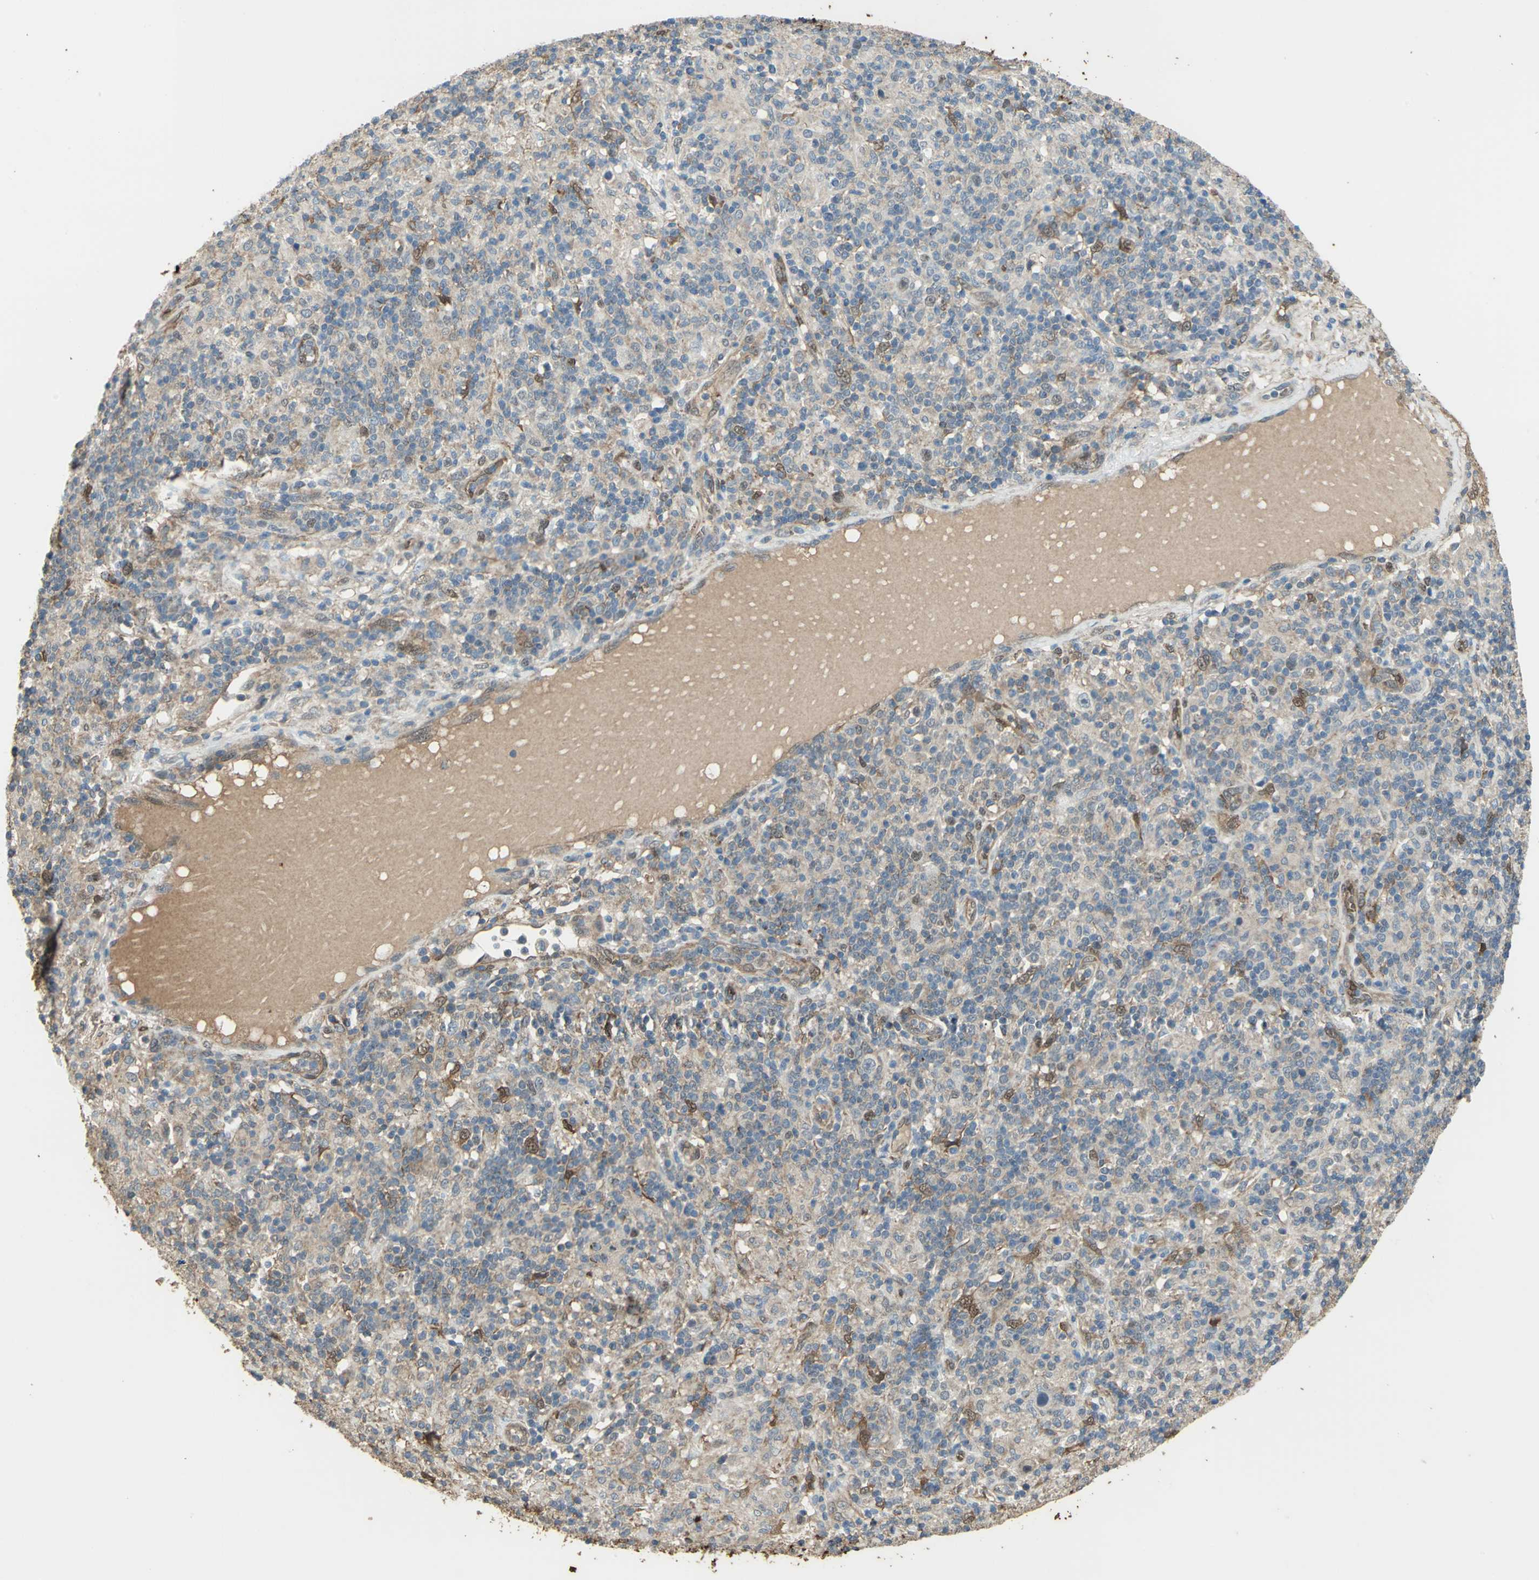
{"staining": {"intensity": "moderate", "quantity": "<25%", "location": "cytoplasmic/membranous,nuclear"}, "tissue": "lymphoma", "cell_type": "Tumor cells", "image_type": "cancer", "snomed": [{"axis": "morphology", "description": "Hodgkin's disease, NOS"}, {"axis": "topography", "description": "Lymph node"}], "caption": "IHC image of human Hodgkin's disease stained for a protein (brown), which displays low levels of moderate cytoplasmic/membranous and nuclear positivity in about <25% of tumor cells.", "gene": "DDAH1", "patient": {"sex": "male", "age": 70}}